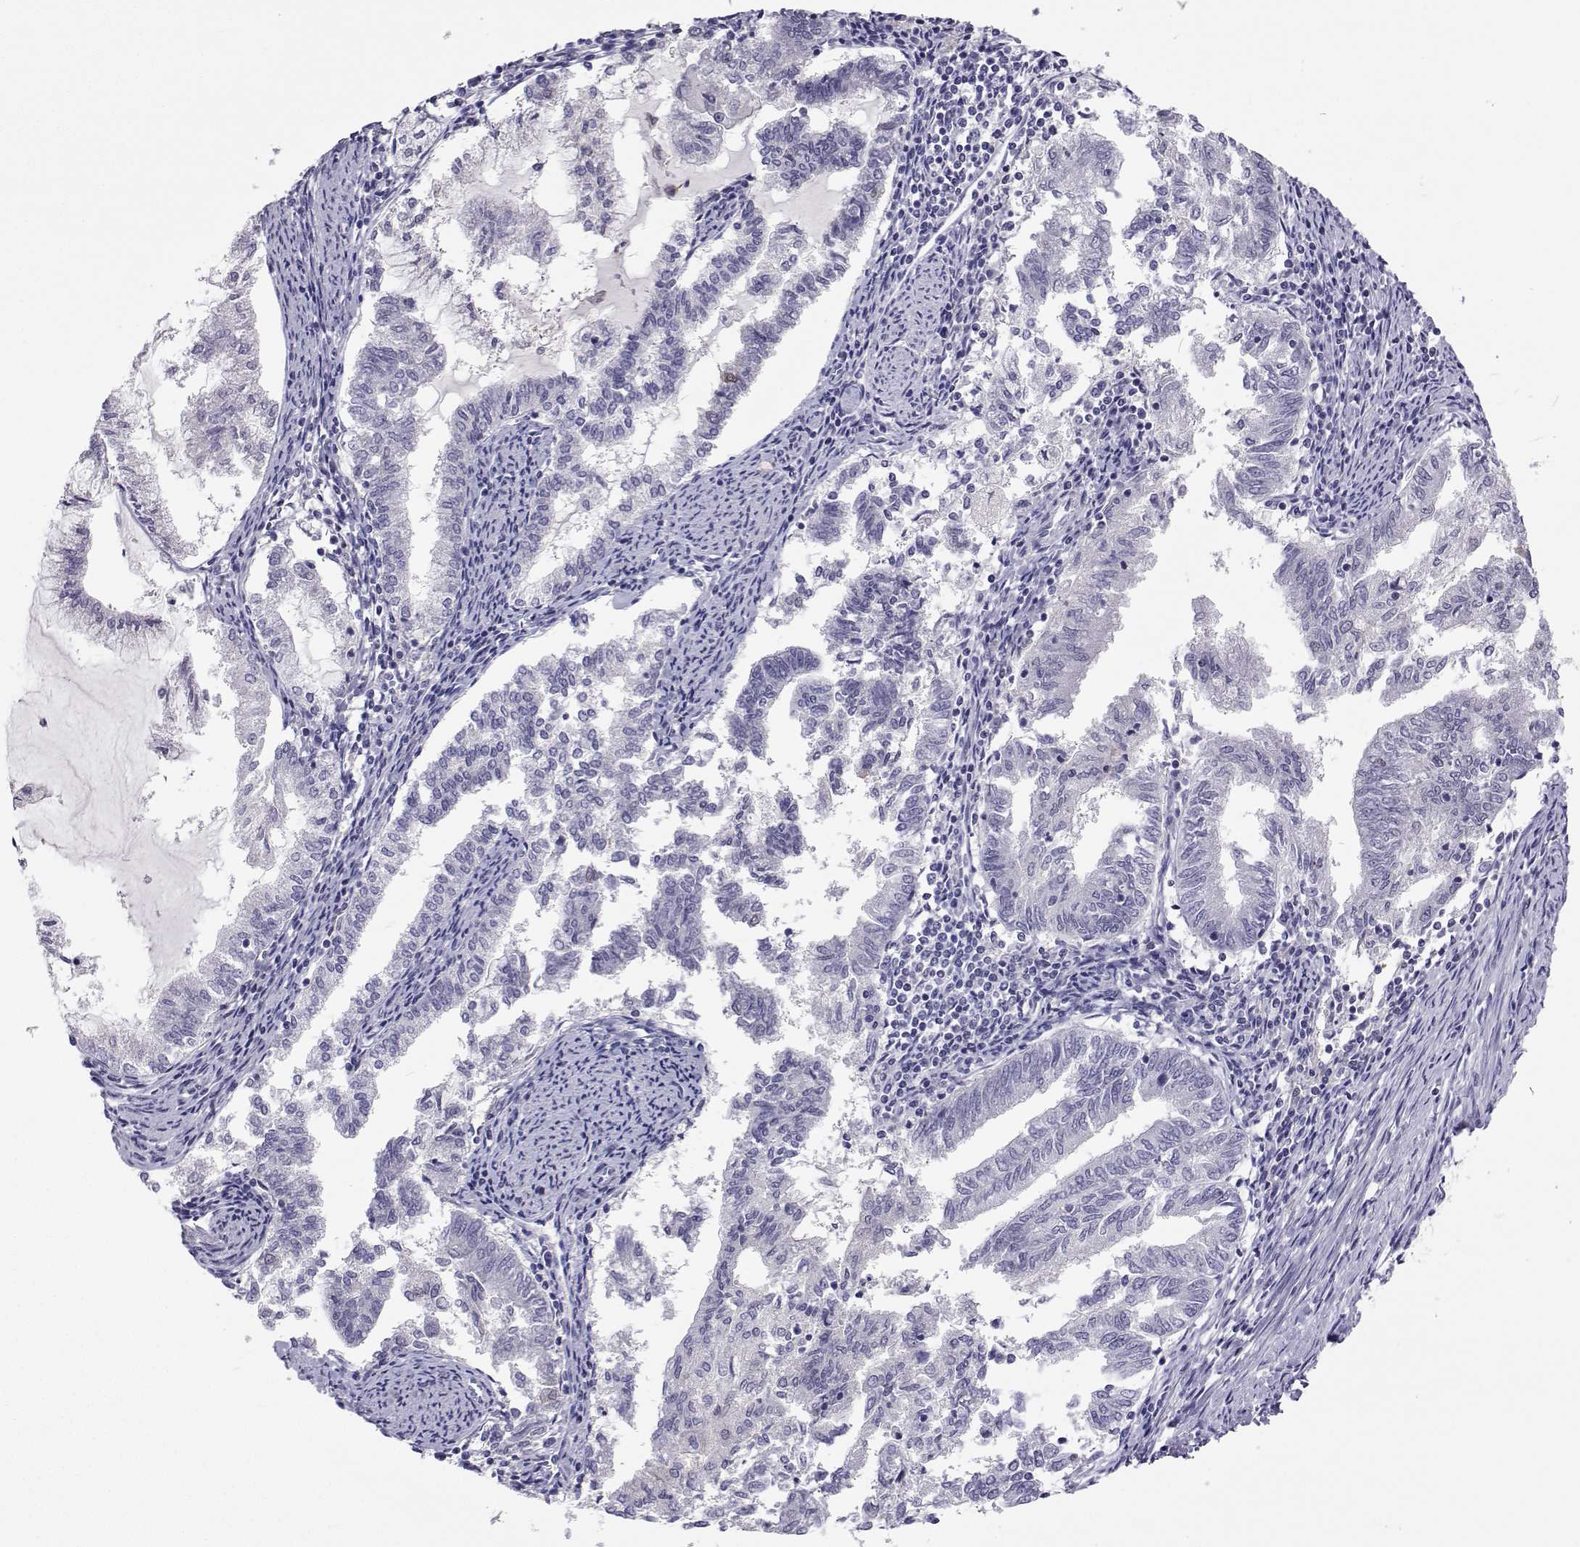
{"staining": {"intensity": "negative", "quantity": "none", "location": "none"}, "tissue": "endometrial cancer", "cell_type": "Tumor cells", "image_type": "cancer", "snomed": [{"axis": "morphology", "description": "Adenocarcinoma, NOS"}, {"axis": "topography", "description": "Endometrium"}], "caption": "The histopathology image reveals no staining of tumor cells in endometrial adenocarcinoma. (DAB immunohistochemistry (IHC) with hematoxylin counter stain).", "gene": "GALM", "patient": {"sex": "female", "age": 79}}